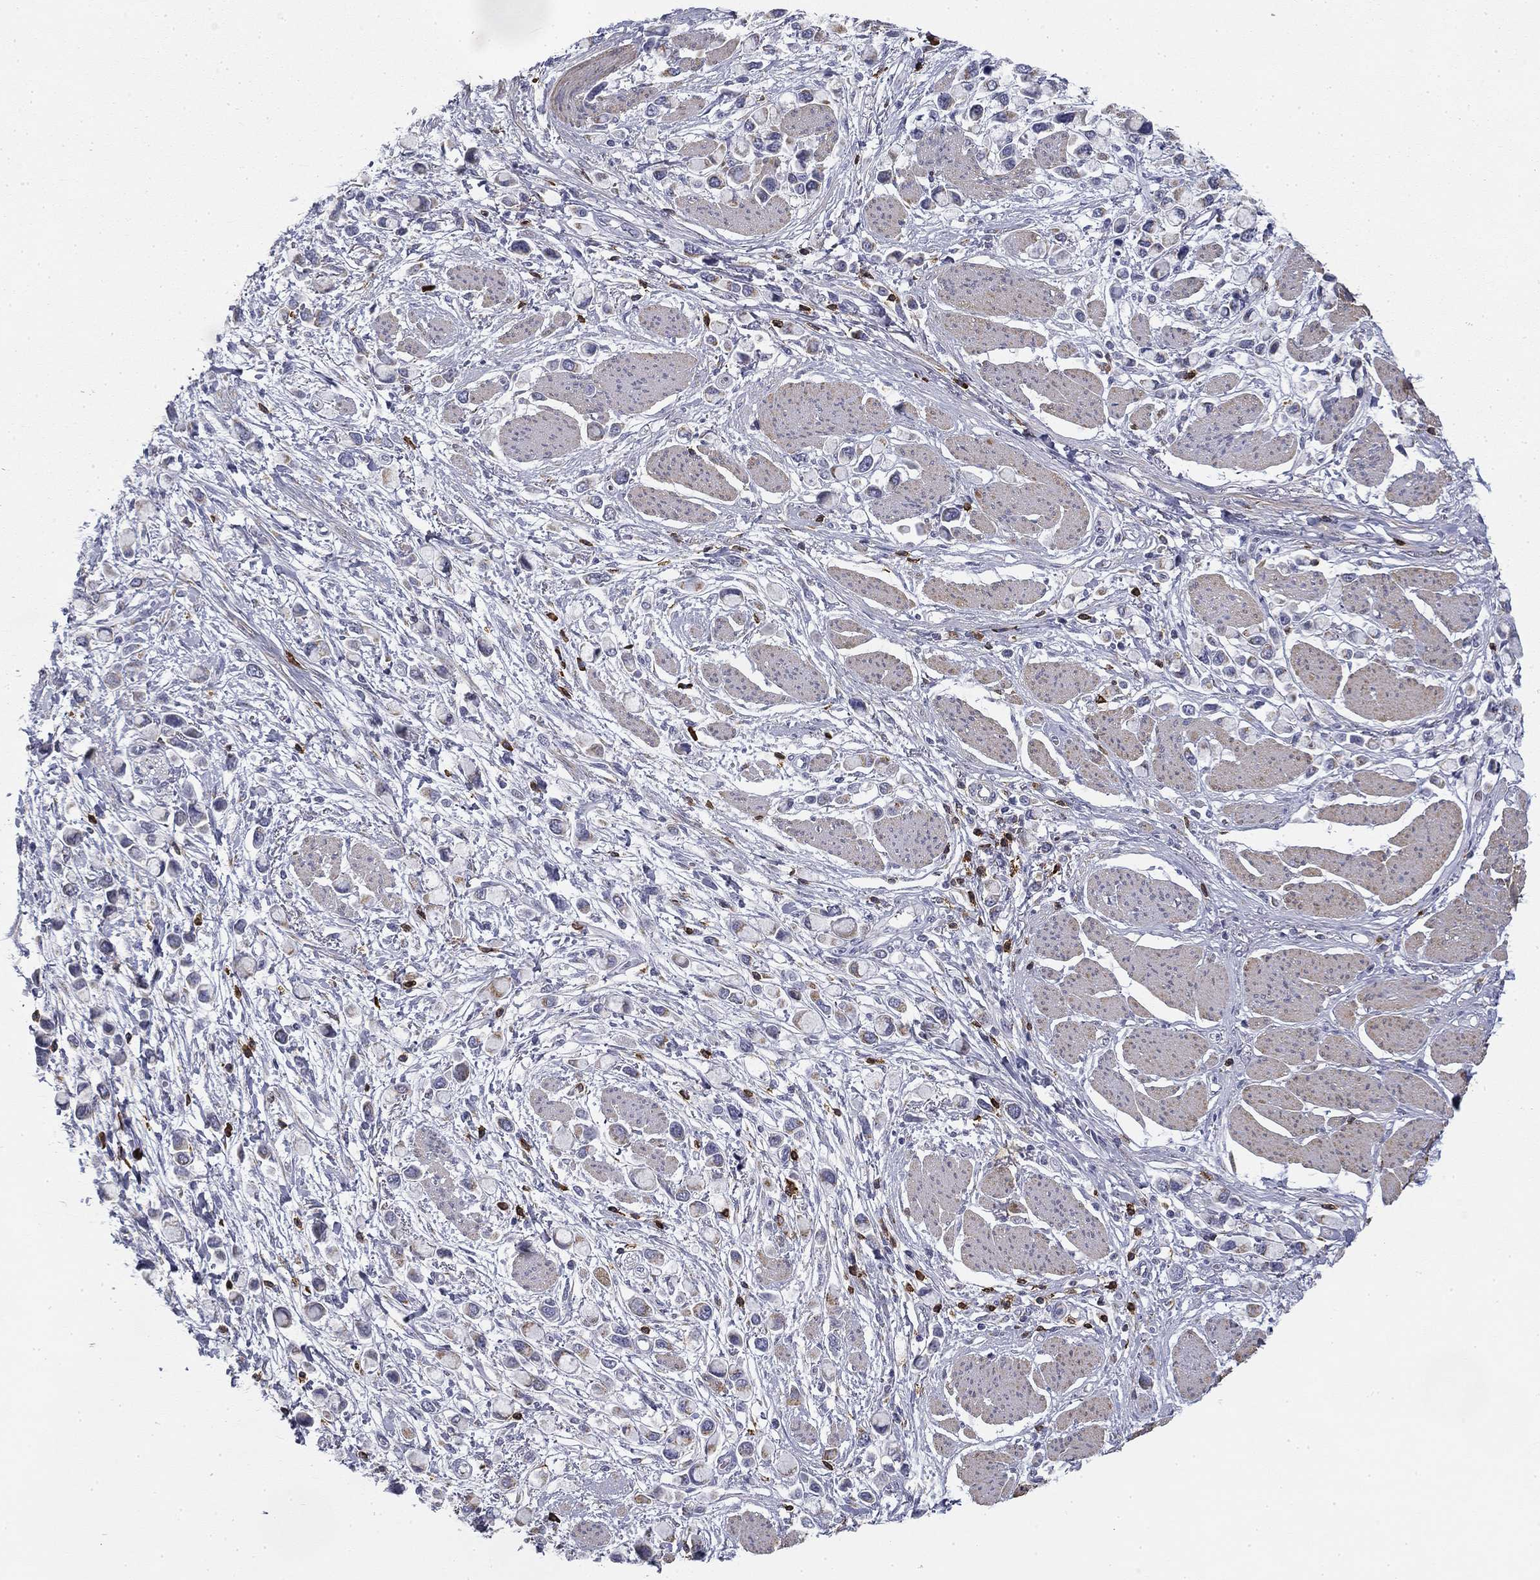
{"staining": {"intensity": "negative", "quantity": "none", "location": "none"}, "tissue": "stomach cancer", "cell_type": "Tumor cells", "image_type": "cancer", "snomed": [{"axis": "morphology", "description": "Adenocarcinoma, NOS"}, {"axis": "topography", "description": "Stomach"}], "caption": "IHC histopathology image of neoplastic tissue: adenocarcinoma (stomach) stained with DAB reveals no significant protein positivity in tumor cells.", "gene": "TRAT1", "patient": {"sex": "female", "age": 81}}